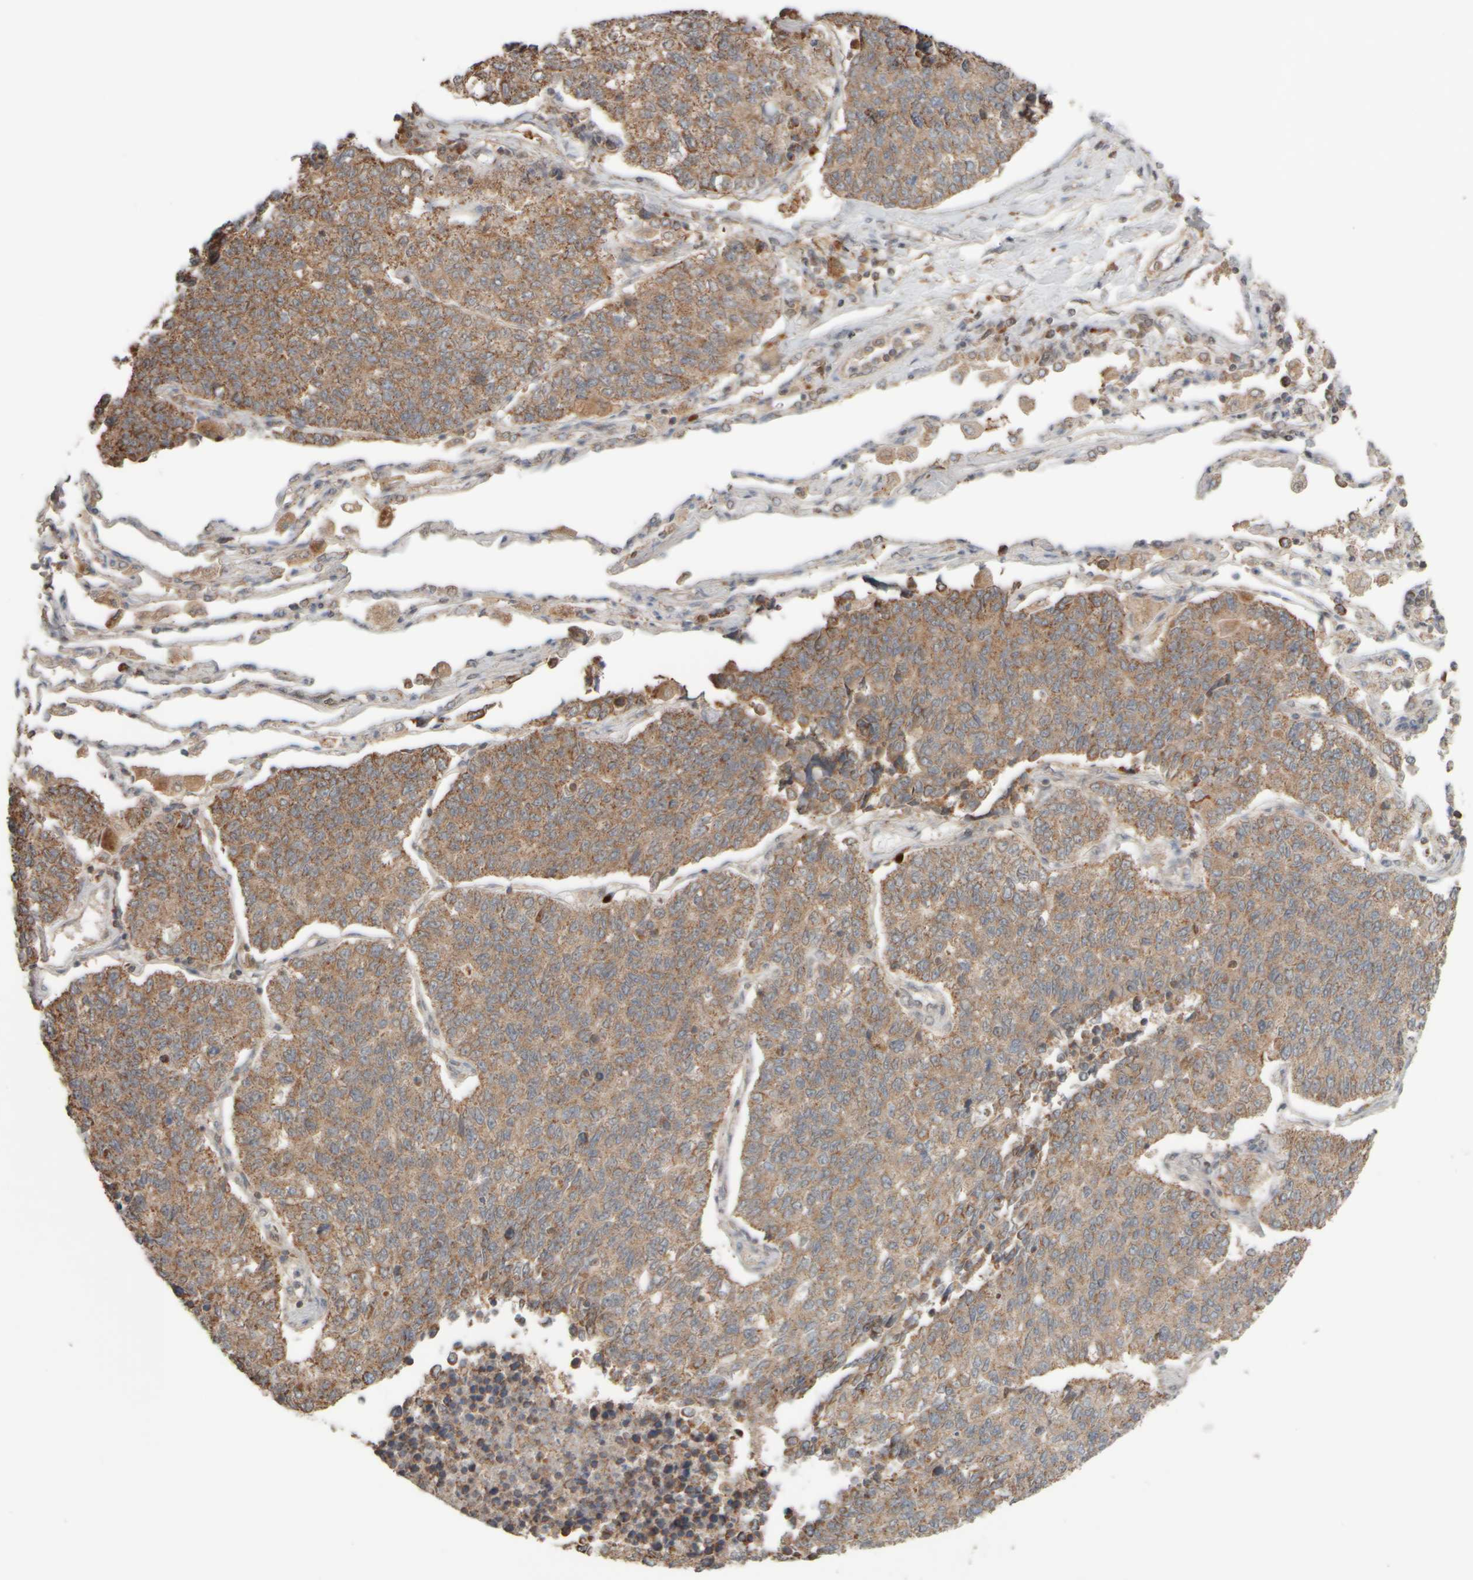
{"staining": {"intensity": "moderate", "quantity": "25%-75%", "location": "cytoplasmic/membranous"}, "tissue": "lung cancer", "cell_type": "Tumor cells", "image_type": "cancer", "snomed": [{"axis": "morphology", "description": "Adenocarcinoma, NOS"}, {"axis": "topography", "description": "Lung"}], "caption": "Adenocarcinoma (lung) stained with a brown dye demonstrates moderate cytoplasmic/membranous positive staining in approximately 25%-75% of tumor cells.", "gene": "EIF2B3", "patient": {"sex": "male", "age": 49}}